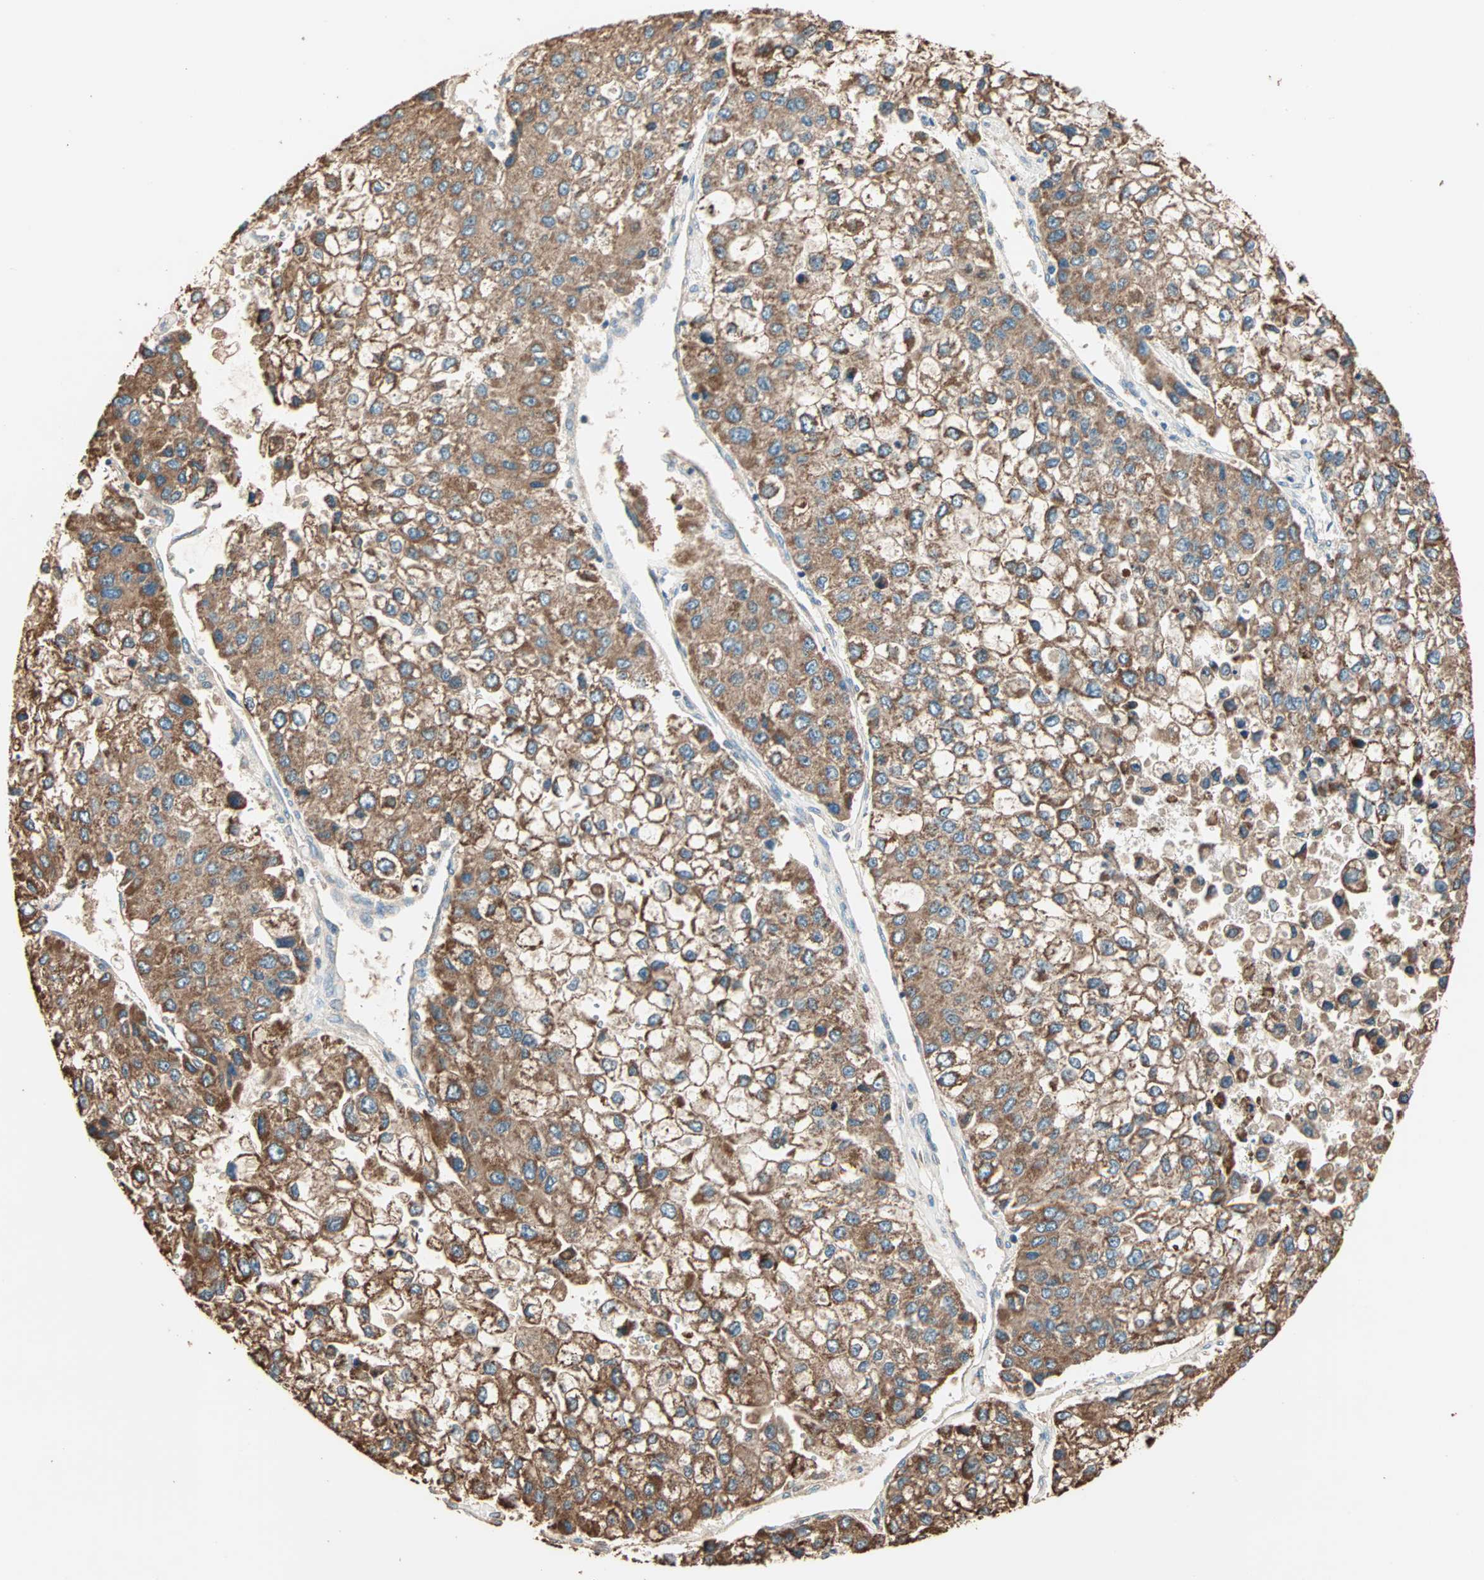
{"staining": {"intensity": "moderate", "quantity": ">75%", "location": "cytoplasmic/membranous"}, "tissue": "liver cancer", "cell_type": "Tumor cells", "image_type": "cancer", "snomed": [{"axis": "morphology", "description": "Carcinoma, Hepatocellular, NOS"}, {"axis": "topography", "description": "Liver"}], "caption": "Human hepatocellular carcinoma (liver) stained with a brown dye demonstrates moderate cytoplasmic/membranous positive staining in about >75% of tumor cells.", "gene": "EIF4G2", "patient": {"sex": "female", "age": 66}}